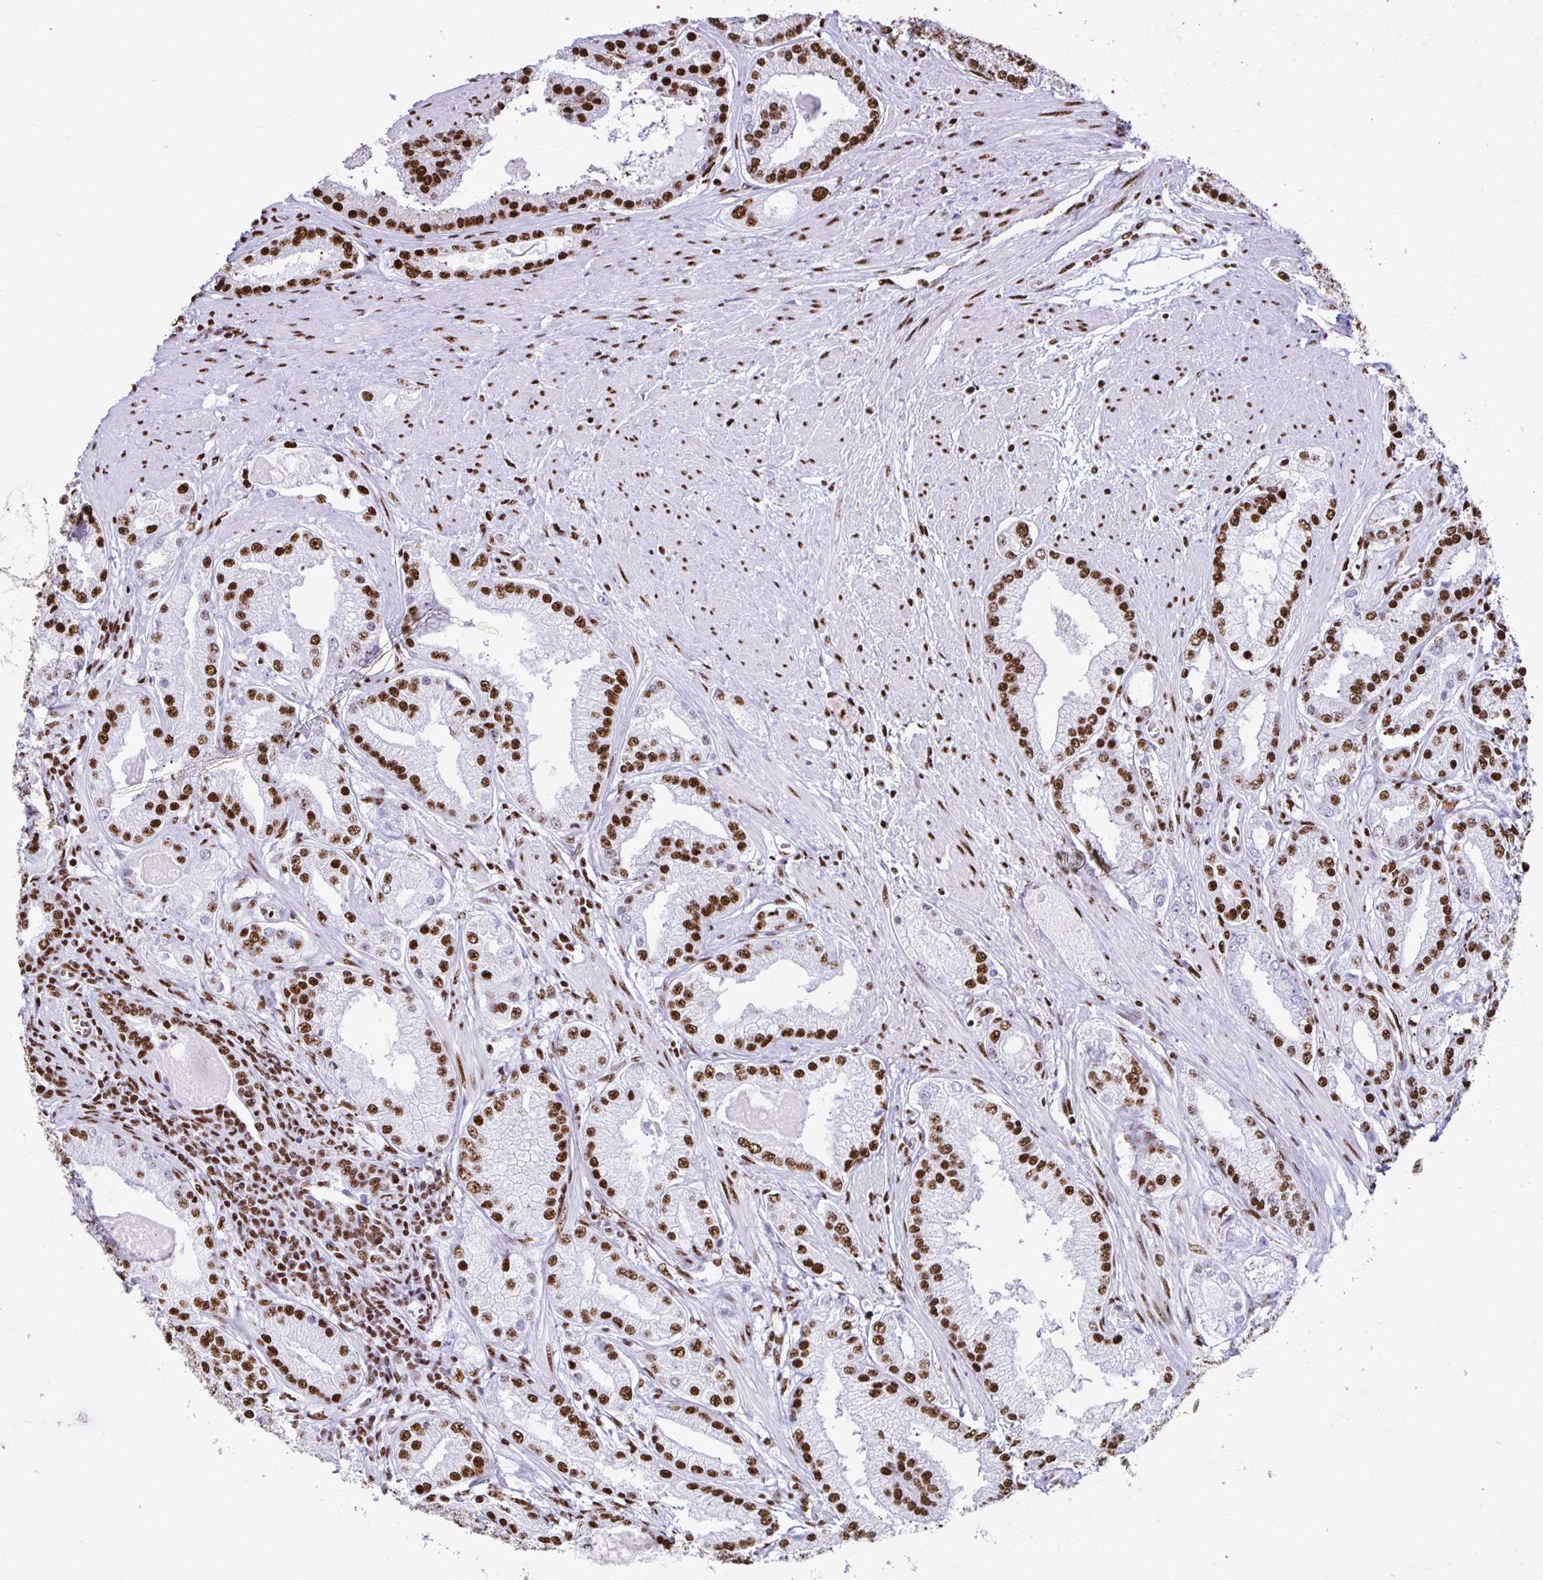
{"staining": {"intensity": "strong", "quantity": ">75%", "location": "nuclear"}, "tissue": "prostate cancer", "cell_type": "Tumor cells", "image_type": "cancer", "snomed": [{"axis": "morphology", "description": "Adenocarcinoma, High grade"}, {"axis": "topography", "description": "Prostate"}], "caption": "DAB (3,3'-diaminobenzidine) immunohistochemical staining of adenocarcinoma (high-grade) (prostate) shows strong nuclear protein expression in approximately >75% of tumor cells.", "gene": "NONO", "patient": {"sex": "male", "age": 67}}